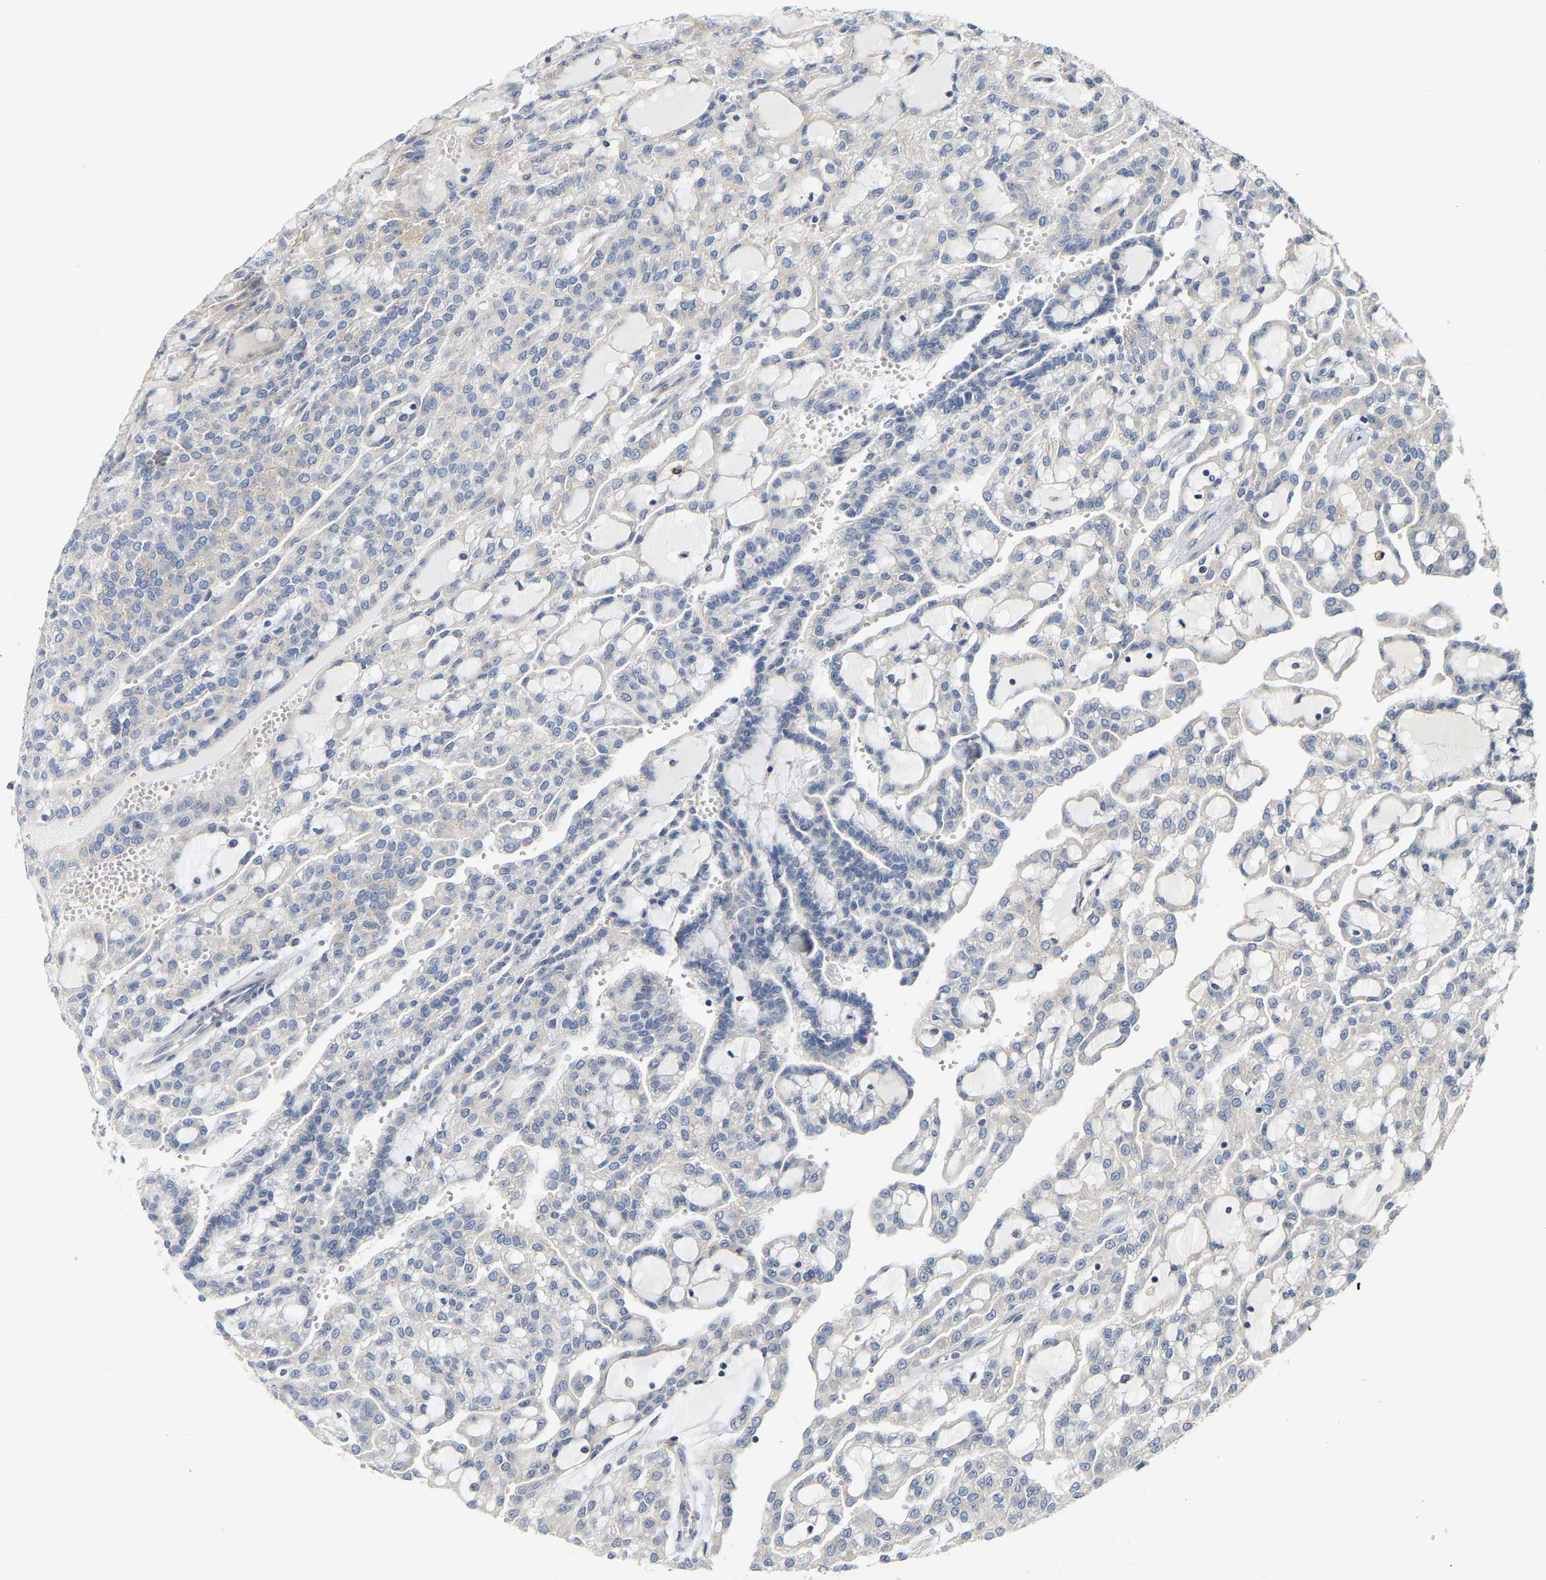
{"staining": {"intensity": "negative", "quantity": "none", "location": "none"}, "tissue": "renal cancer", "cell_type": "Tumor cells", "image_type": "cancer", "snomed": [{"axis": "morphology", "description": "Adenocarcinoma, NOS"}, {"axis": "topography", "description": "Kidney"}], "caption": "High magnification brightfield microscopy of renal adenocarcinoma stained with DAB (brown) and counterstained with hematoxylin (blue): tumor cells show no significant staining.", "gene": "PCNT", "patient": {"sex": "male", "age": 63}}